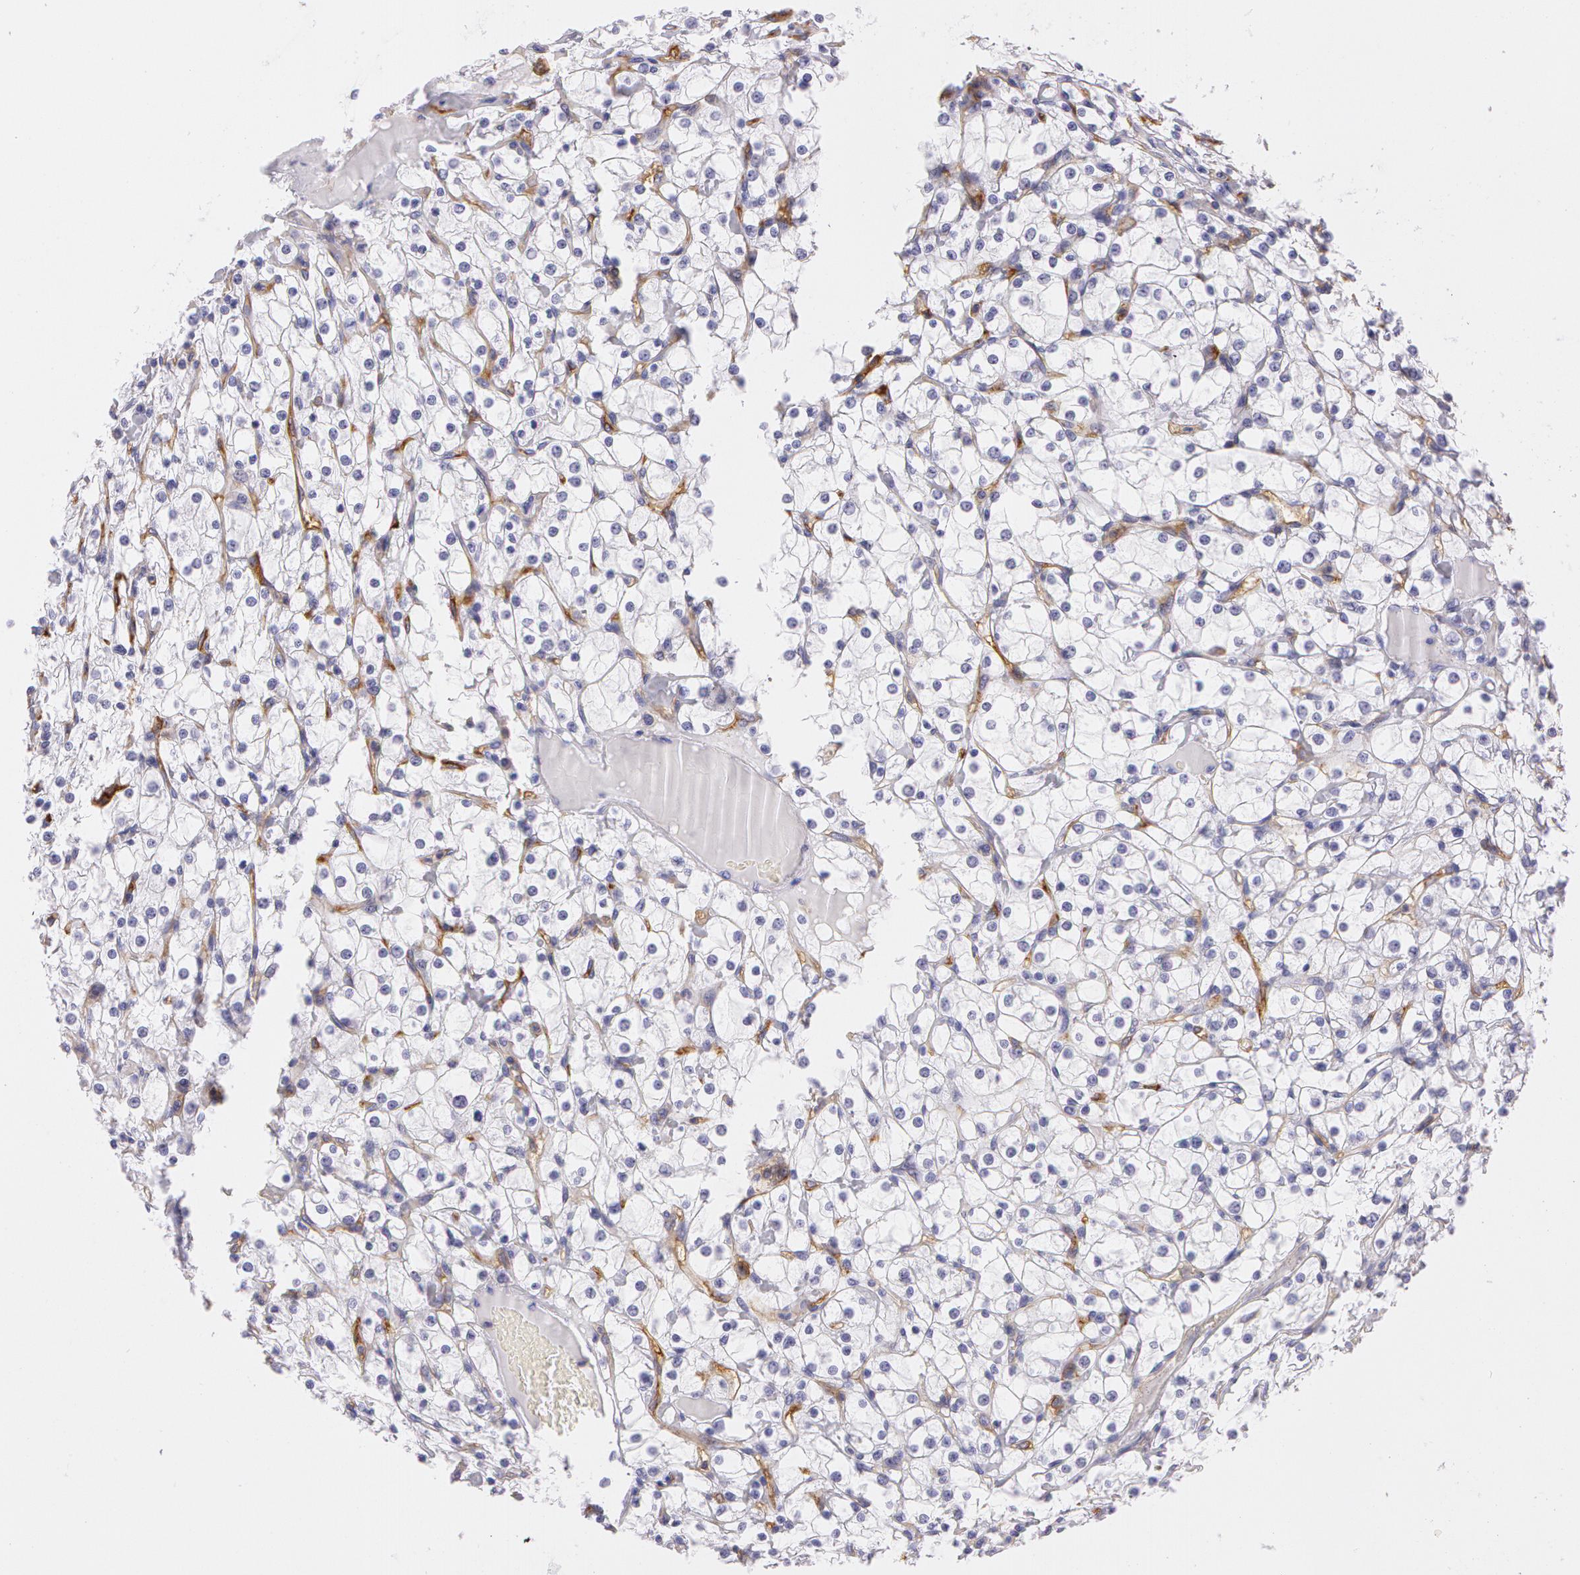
{"staining": {"intensity": "negative", "quantity": "none", "location": "none"}, "tissue": "renal cancer", "cell_type": "Tumor cells", "image_type": "cancer", "snomed": [{"axis": "morphology", "description": "Adenocarcinoma, NOS"}, {"axis": "topography", "description": "Kidney"}], "caption": "Renal adenocarcinoma was stained to show a protein in brown. There is no significant positivity in tumor cells. The staining is performed using DAB (3,3'-diaminobenzidine) brown chromogen with nuclei counter-stained in using hematoxylin.", "gene": "LY75", "patient": {"sex": "female", "age": 73}}